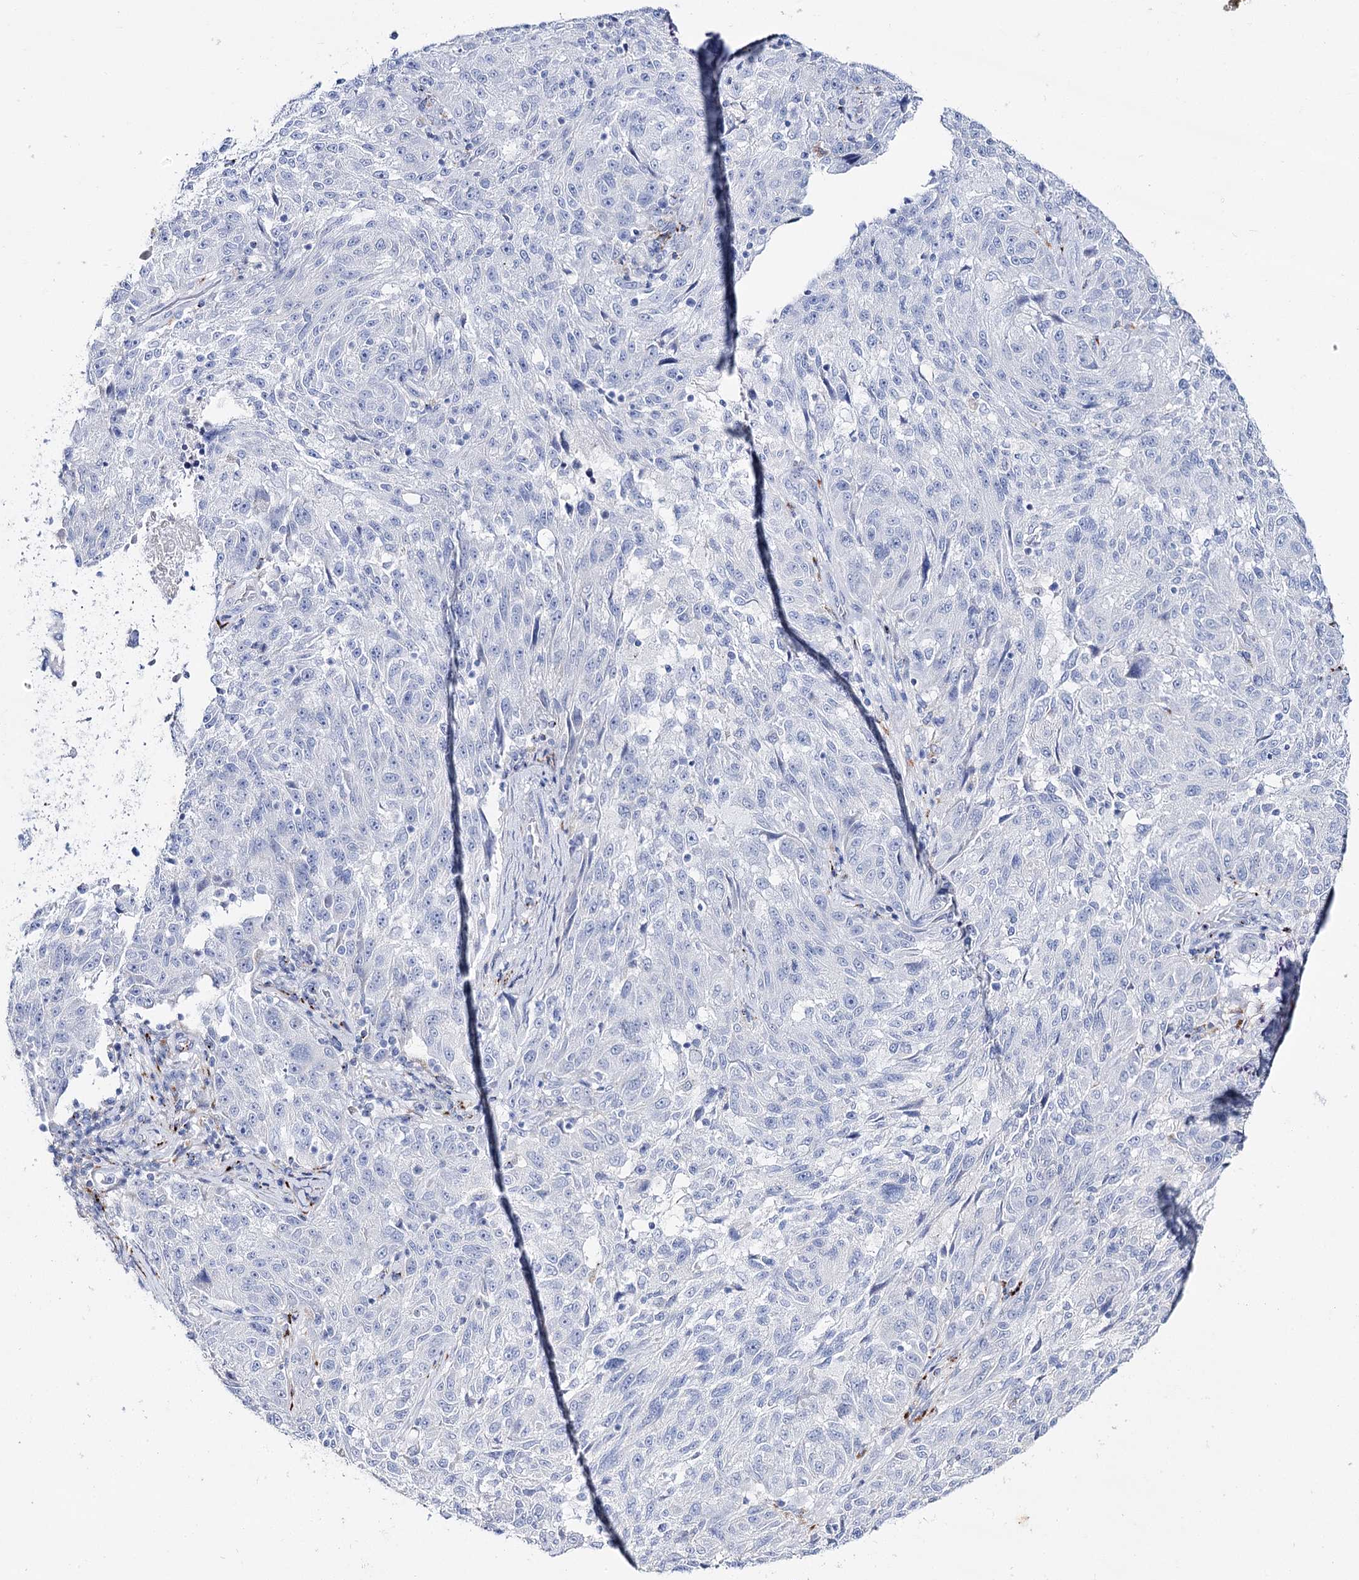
{"staining": {"intensity": "negative", "quantity": "none", "location": "none"}, "tissue": "melanoma", "cell_type": "Tumor cells", "image_type": "cancer", "snomed": [{"axis": "morphology", "description": "Malignant melanoma, NOS"}, {"axis": "topography", "description": "Skin"}], "caption": "This is an IHC micrograph of malignant melanoma. There is no positivity in tumor cells.", "gene": "SLC3A1", "patient": {"sex": "male", "age": 53}}